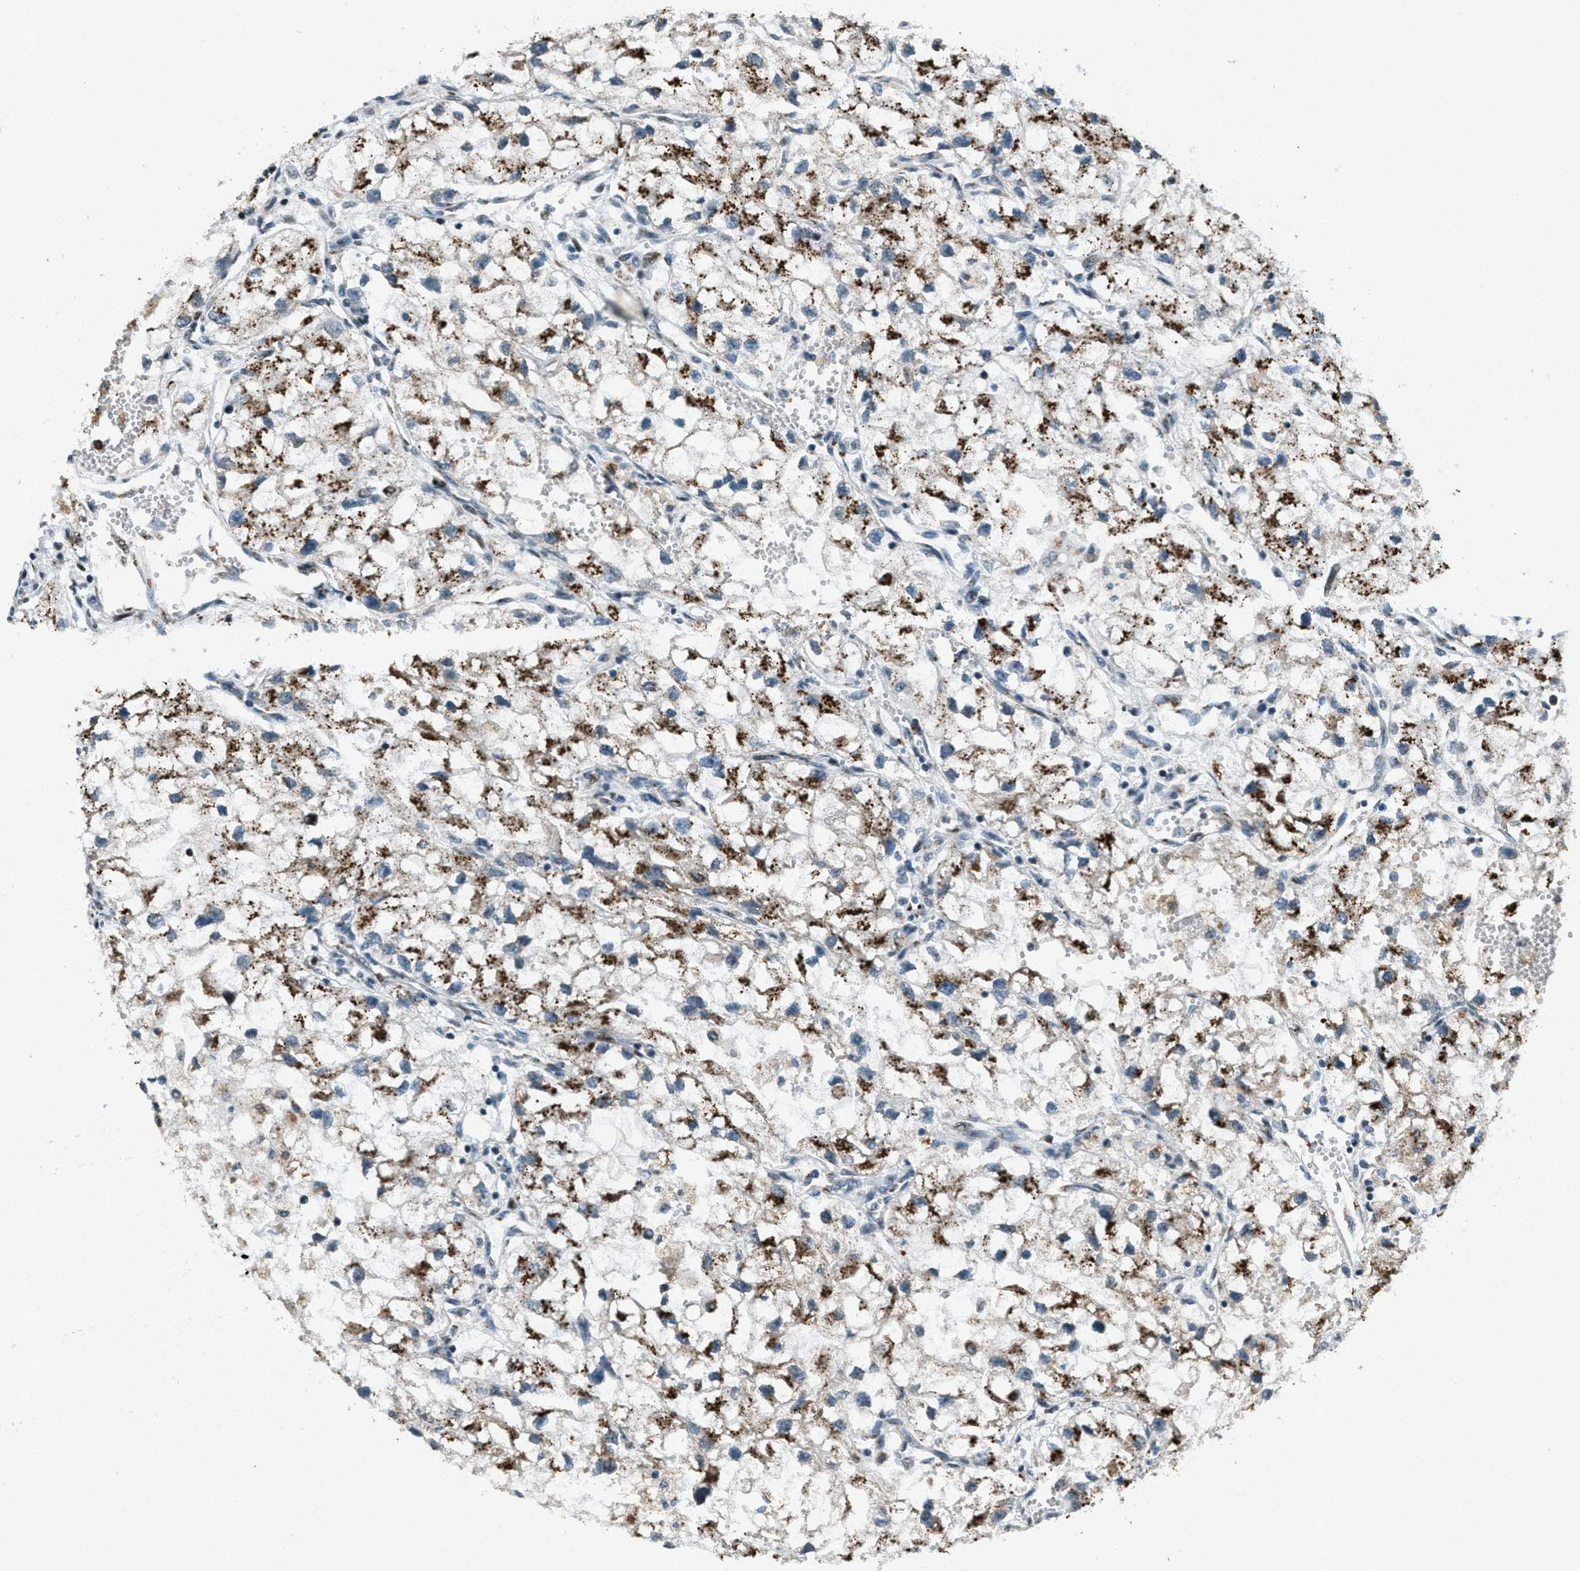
{"staining": {"intensity": "strong", "quantity": "25%-75%", "location": "cytoplasmic/membranous"}, "tissue": "renal cancer", "cell_type": "Tumor cells", "image_type": "cancer", "snomed": [{"axis": "morphology", "description": "Adenocarcinoma, NOS"}, {"axis": "topography", "description": "Kidney"}], "caption": "Tumor cells demonstrate strong cytoplasmic/membranous expression in approximately 25%-75% of cells in renal cancer (adenocarcinoma).", "gene": "GPC6", "patient": {"sex": "female", "age": 70}}